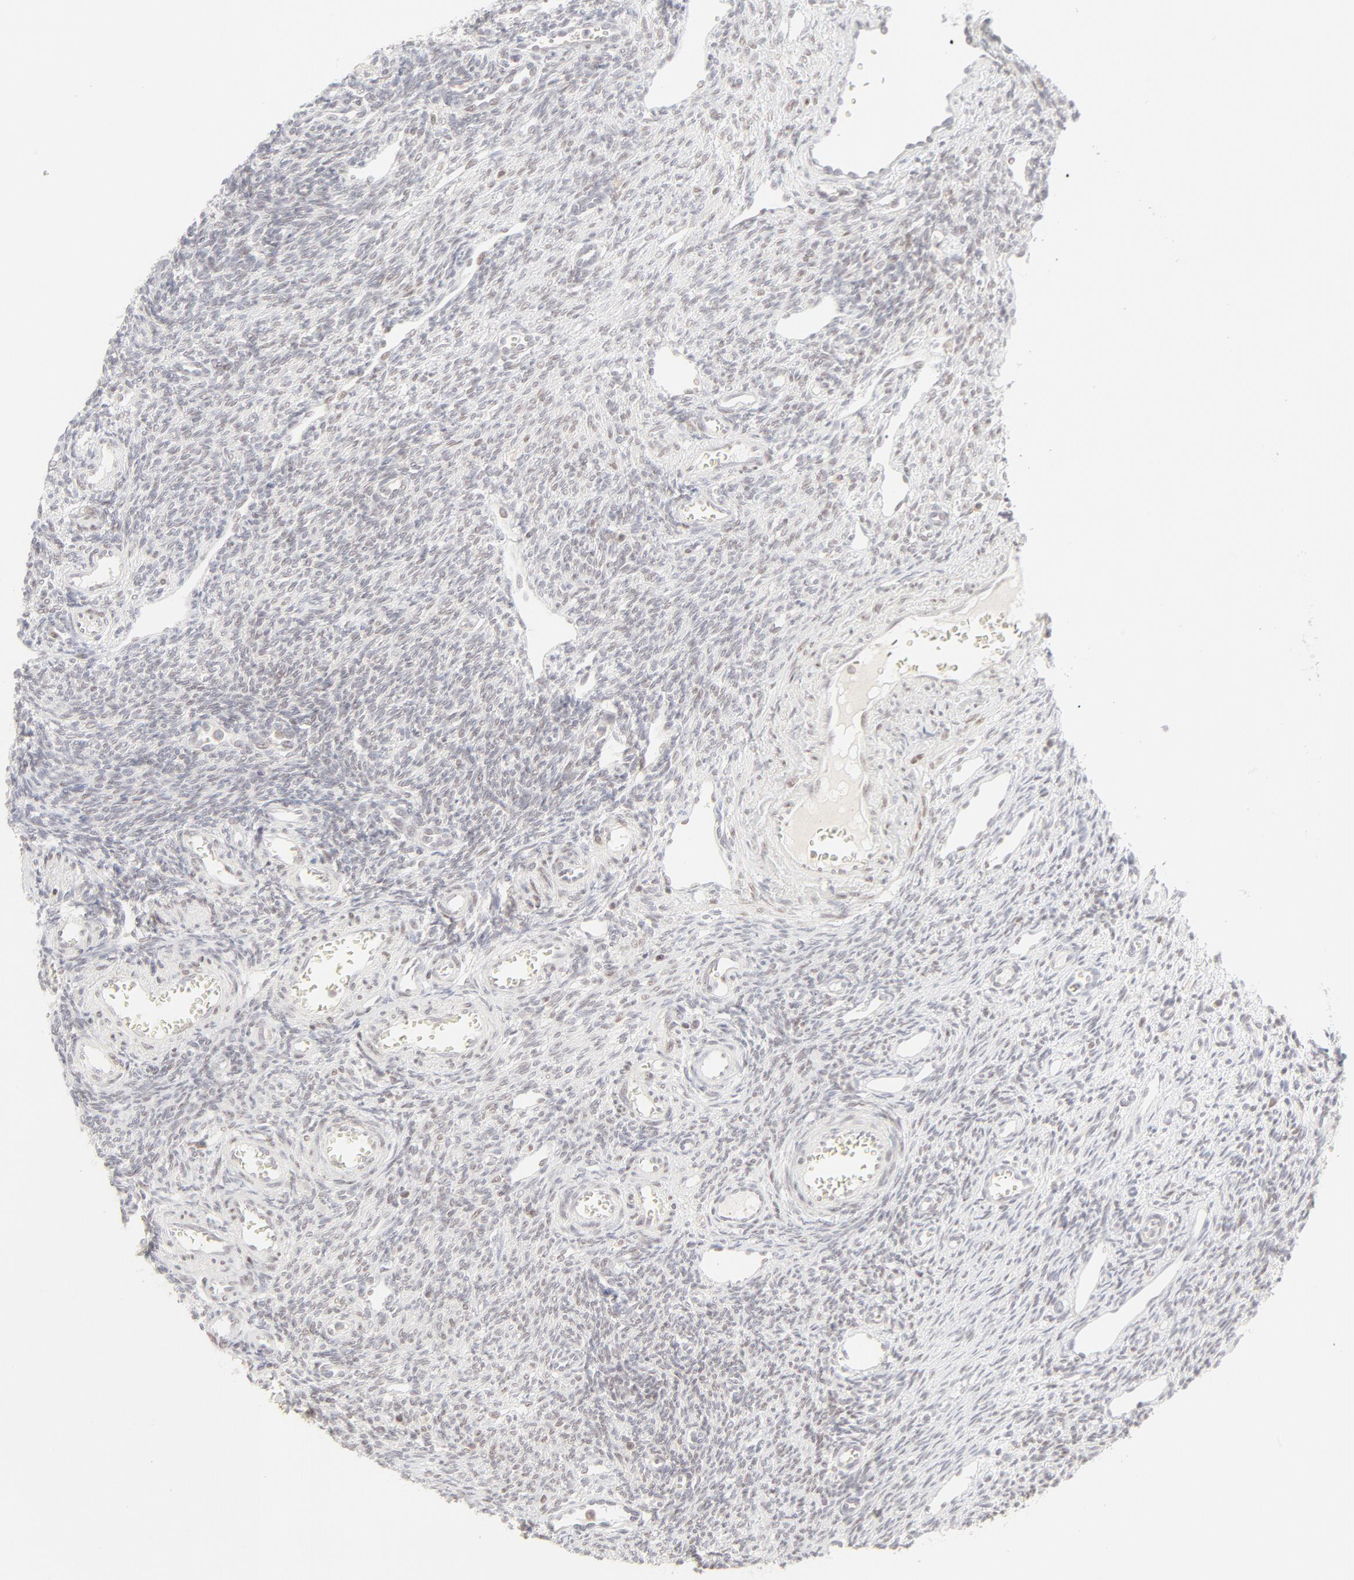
{"staining": {"intensity": "negative", "quantity": "none", "location": "none"}, "tissue": "ovary", "cell_type": "Follicle cells", "image_type": "normal", "snomed": [{"axis": "morphology", "description": "Normal tissue, NOS"}, {"axis": "topography", "description": "Ovary"}], "caption": "This is an immunohistochemistry (IHC) histopathology image of benign human ovary. There is no staining in follicle cells.", "gene": "PRKCB", "patient": {"sex": "female", "age": 33}}